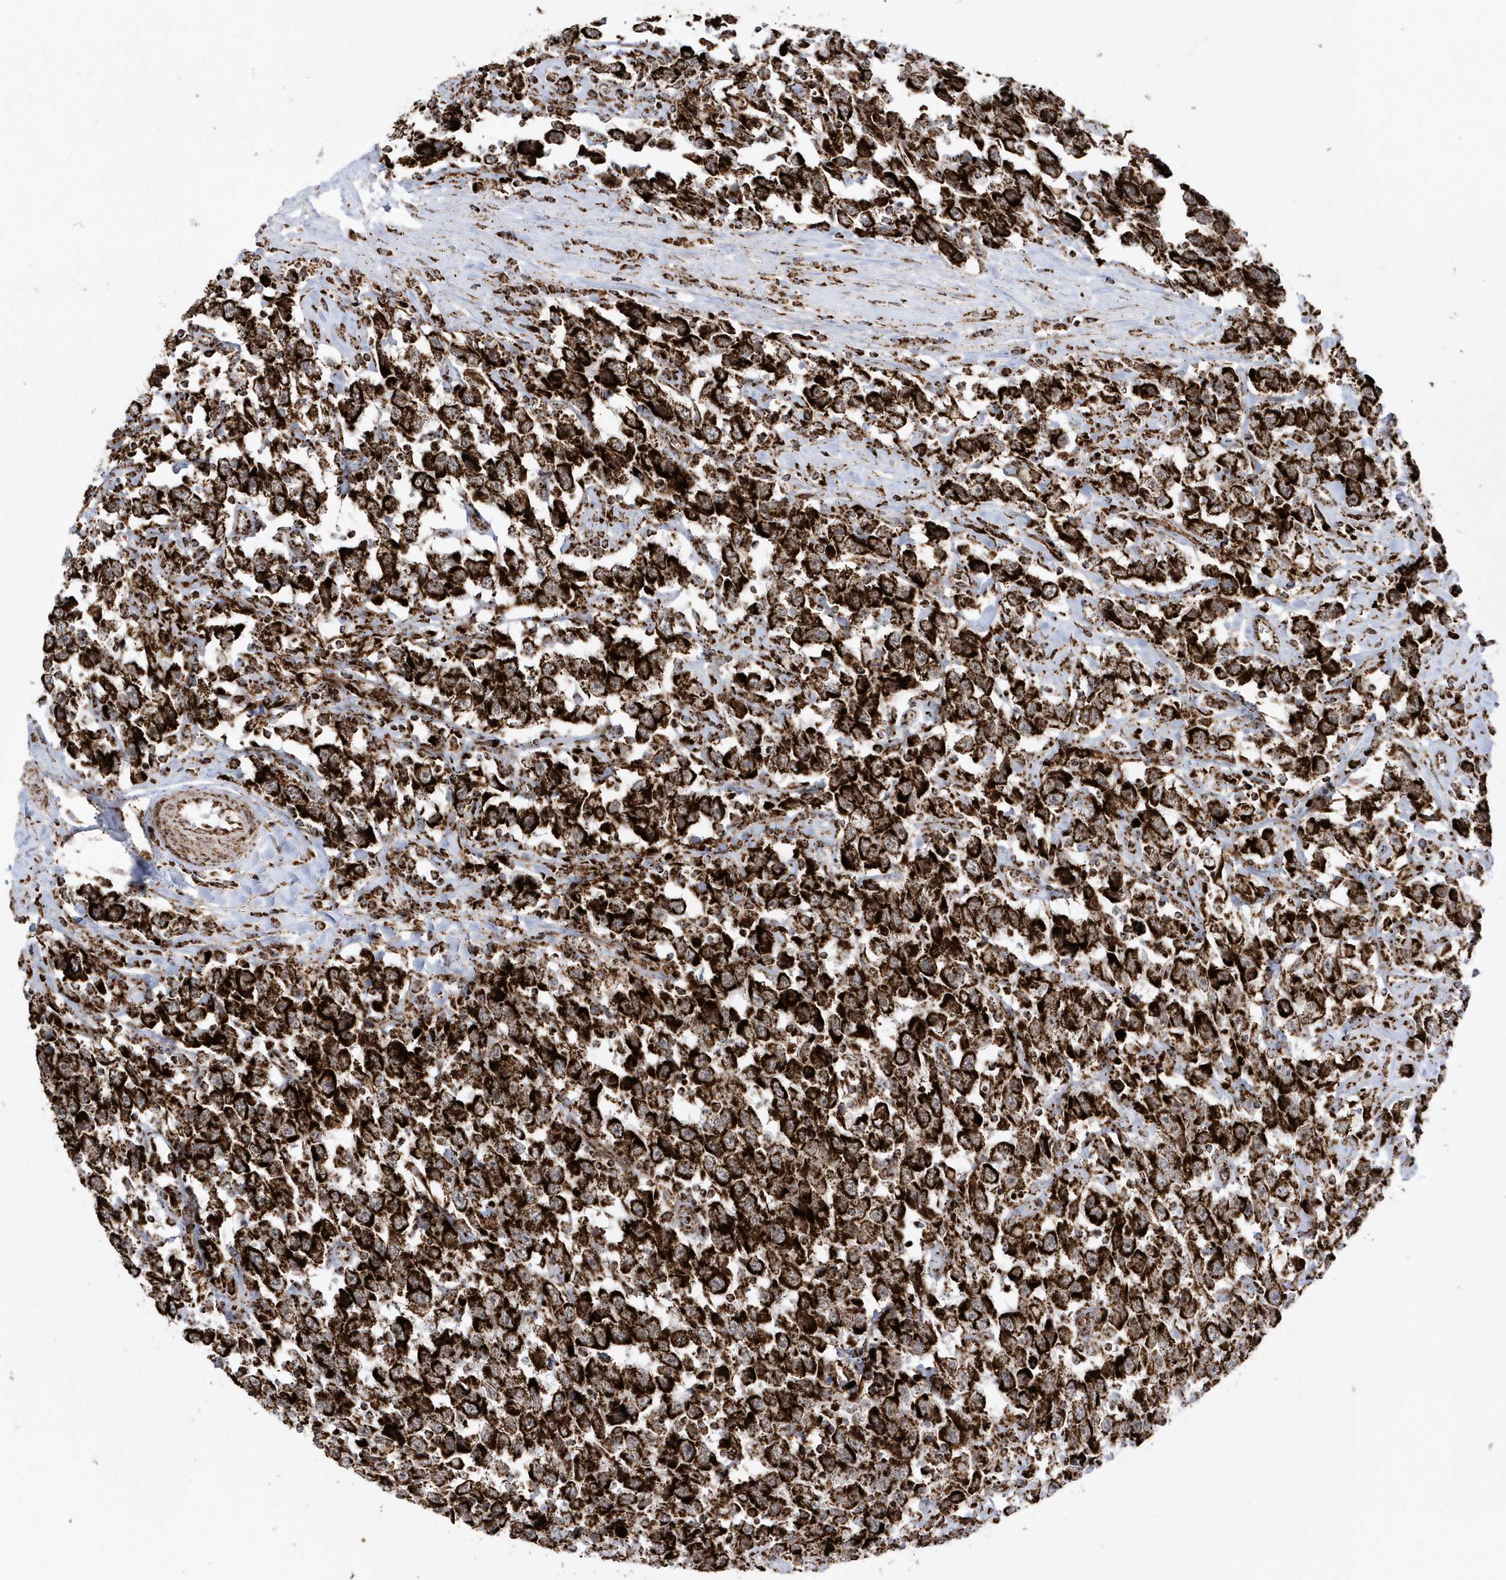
{"staining": {"intensity": "strong", "quantity": ">75%", "location": "cytoplasmic/membranous"}, "tissue": "testis cancer", "cell_type": "Tumor cells", "image_type": "cancer", "snomed": [{"axis": "morphology", "description": "Seminoma, NOS"}, {"axis": "topography", "description": "Testis"}], "caption": "This micrograph displays testis cancer (seminoma) stained with immunohistochemistry (IHC) to label a protein in brown. The cytoplasmic/membranous of tumor cells show strong positivity for the protein. Nuclei are counter-stained blue.", "gene": "CRY2", "patient": {"sex": "male", "age": 41}}